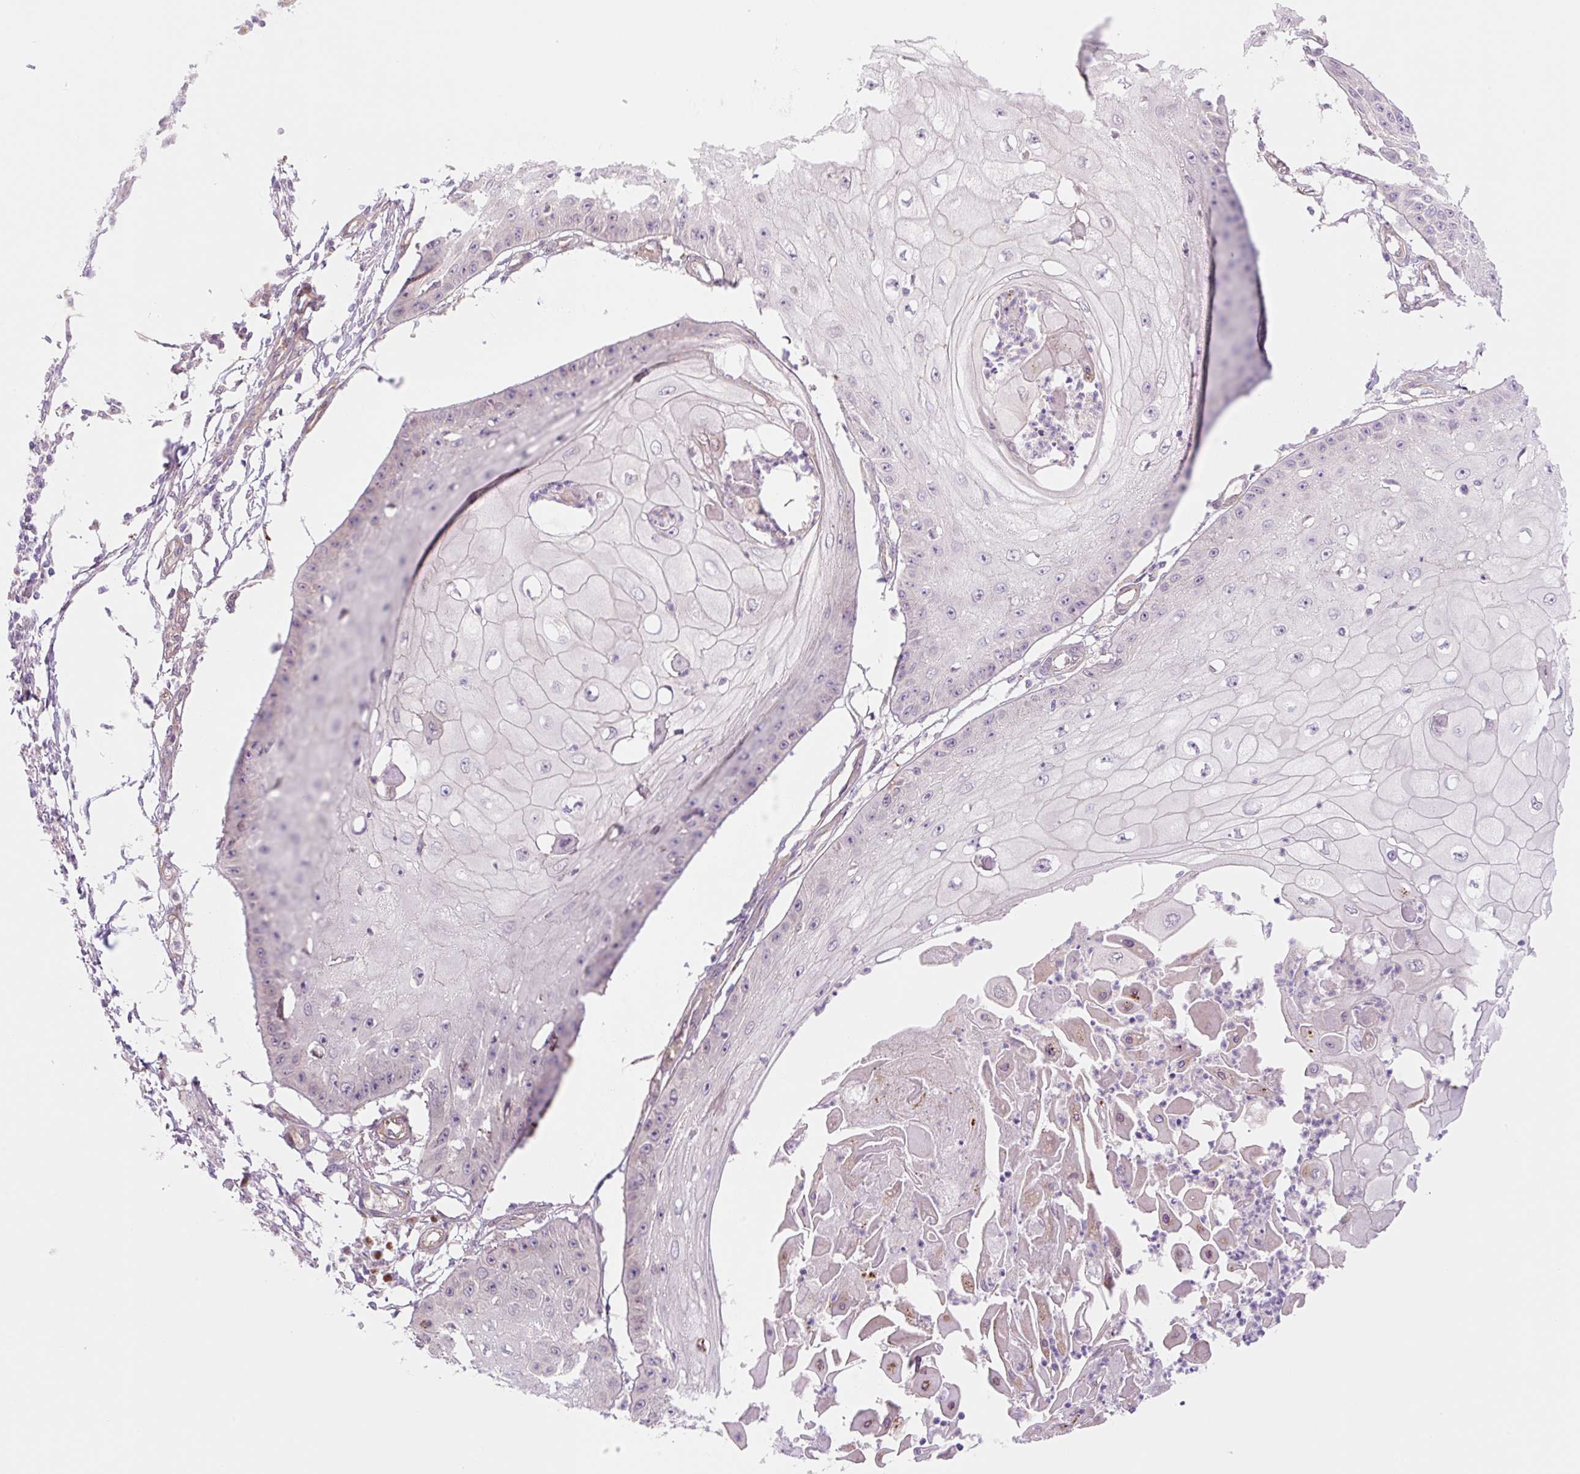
{"staining": {"intensity": "negative", "quantity": "none", "location": "none"}, "tissue": "skin cancer", "cell_type": "Tumor cells", "image_type": "cancer", "snomed": [{"axis": "morphology", "description": "Squamous cell carcinoma, NOS"}, {"axis": "topography", "description": "Skin"}], "caption": "DAB (3,3'-diaminobenzidine) immunohistochemical staining of skin cancer displays no significant staining in tumor cells. Brightfield microscopy of IHC stained with DAB (3,3'-diaminobenzidine) (brown) and hematoxylin (blue), captured at high magnification.", "gene": "NLRP5", "patient": {"sex": "male", "age": 70}}